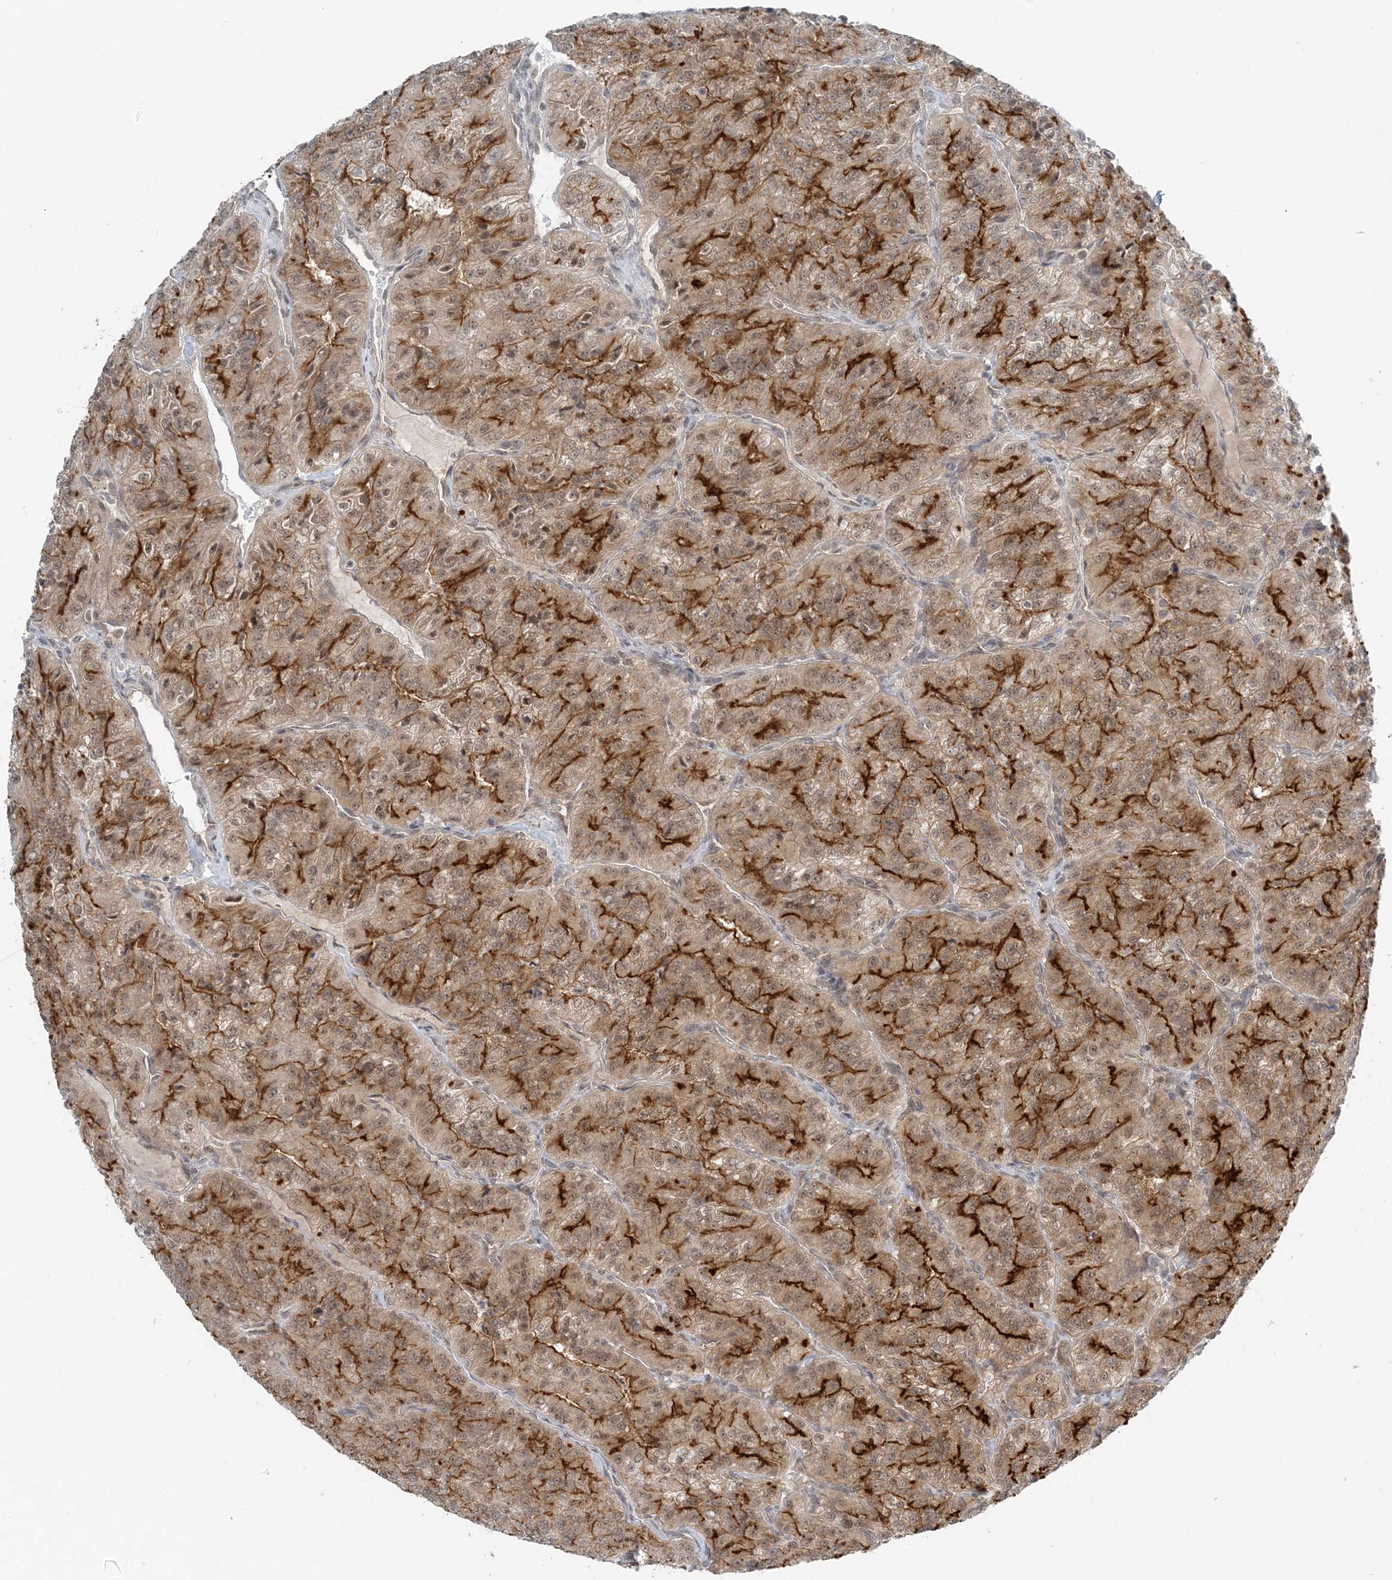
{"staining": {"intensity": "strong", "quantity": "25%-75%", "location": "cytoplasmic/membranous"}, "tissue": "renal cancer", "cell_type": "Tumor cells", "image_type": "cancer", "snomed": [{"axis": "morphology", "description": "Adenocarcinoma, NOS"}, {"axis": "topography", "description": "Kidney"}], "caption": "Immunohistochemistry staining of adenocarcinoma (renal), which displays high levels of strong cytoplasmic/membranous positivity in approximately 25%-75% of tumor cells indicating strong cytoplasmic/membranous protein expression. The staining was performed using DAB (3,3'-diaminobenzidine) (brown) for protein detection and nuclei were counterstained in hematoxylin (blue).", "gene": "ATP11A", "patient": {"sex": "female", "age": 63}}